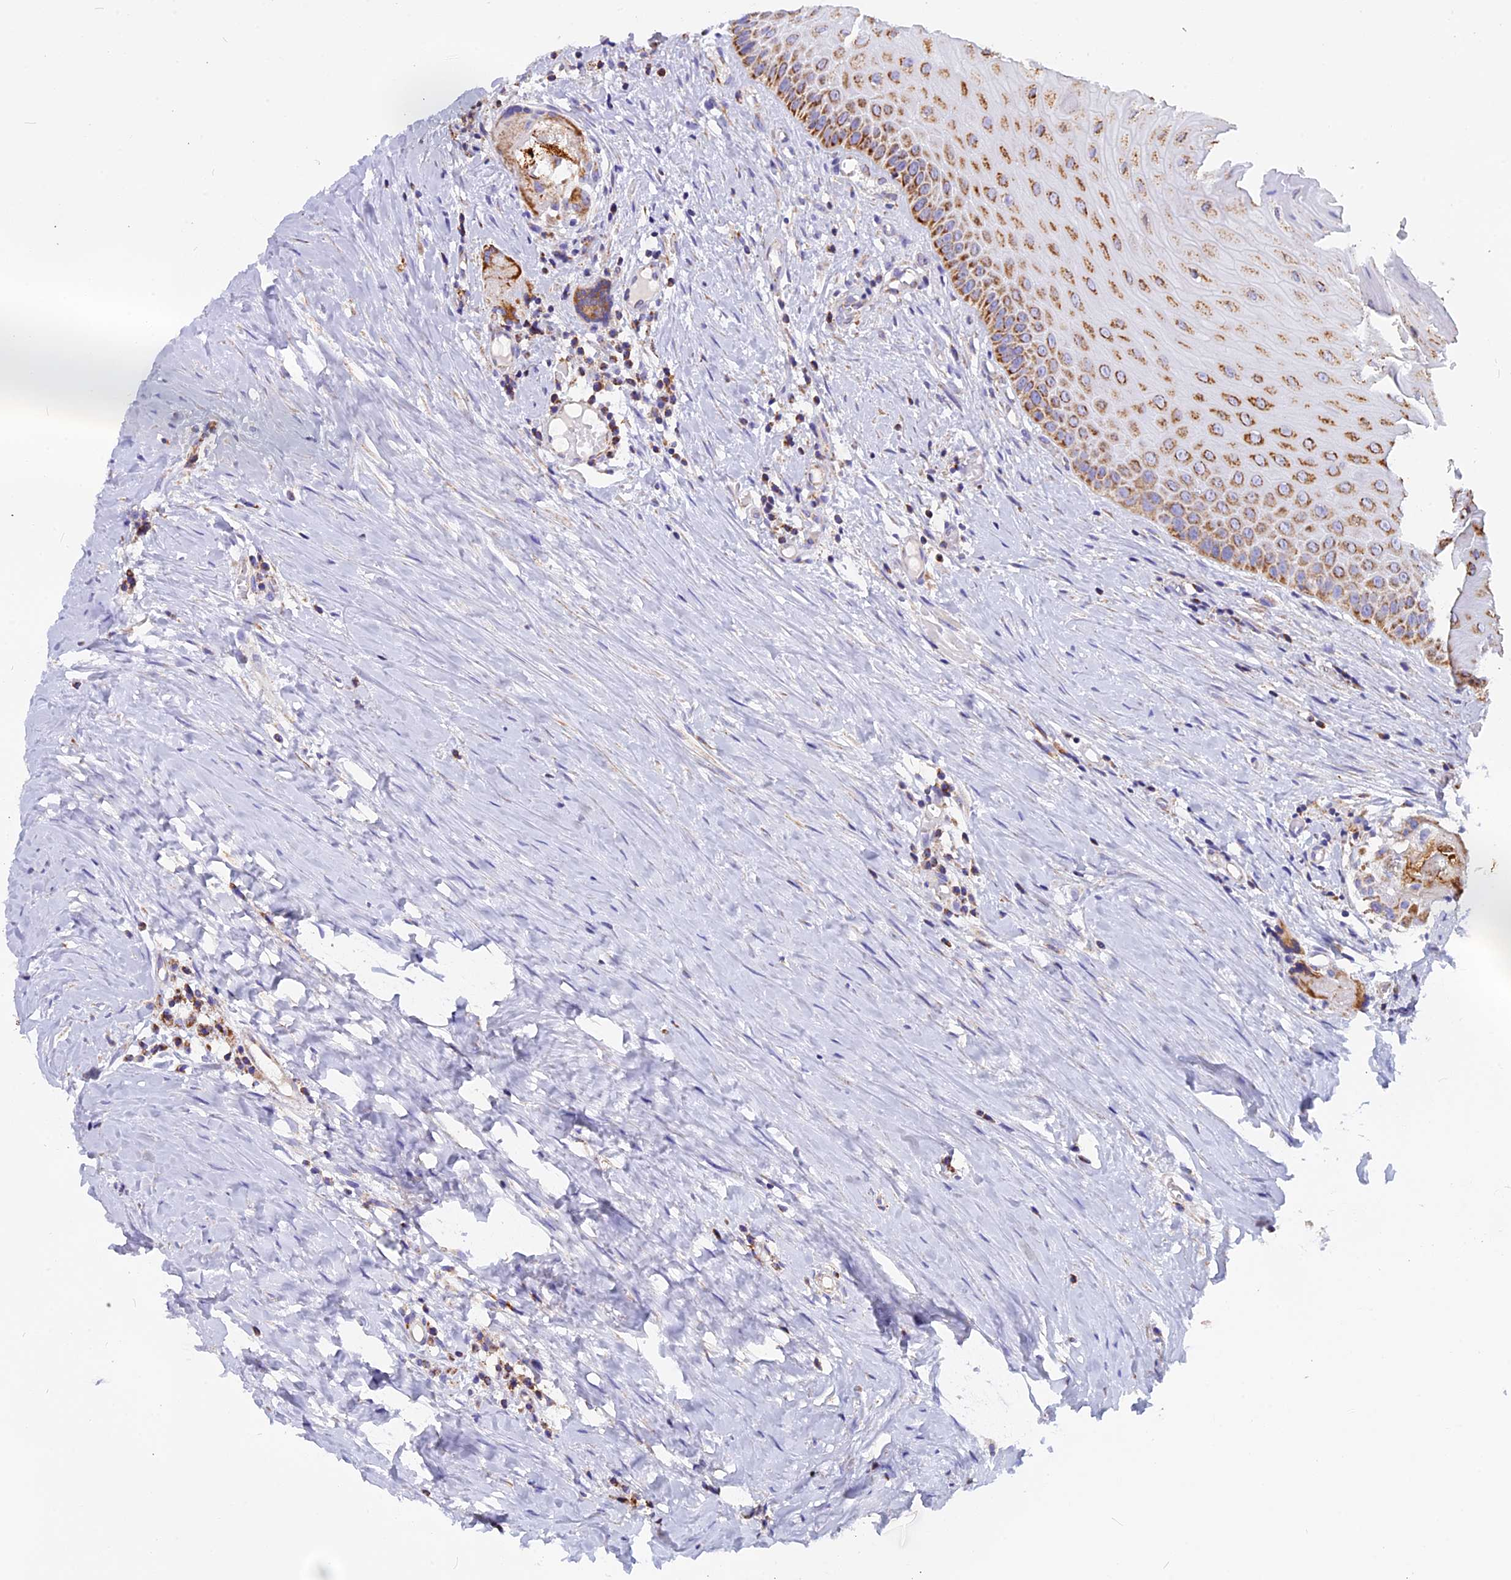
{"staining": {"intensity": "moderate", "quantity": ">75%", "location": "cytoplasmic/membranous"}, "tissue": "oral mucosa", "cell_type": "Squamous epithelial cells", "image_type": "normal", "snomed": [{"axis": "morphology", "description": "Normal tissue, NOS"}, {"axis": "topography", "description": "Skeletal muscle"}, {"axis": "topography", "description": "Oral tissue"}, {"axis": "topography", "description": "Peripheral nerve tissue"}], "caption": "An immunohistochemistry (IHC) micrograph of unremarkable tissue is shown. Protein staining in brown highlights moderate cytoplasmic/membranous positivity in oral mucosa within squamous epithelial cells. (brown staining indicates protein expression, while blue staining denotes nuclei).", "gene": "VDAC2", "patient": {"sex": "female", "age": 84}}